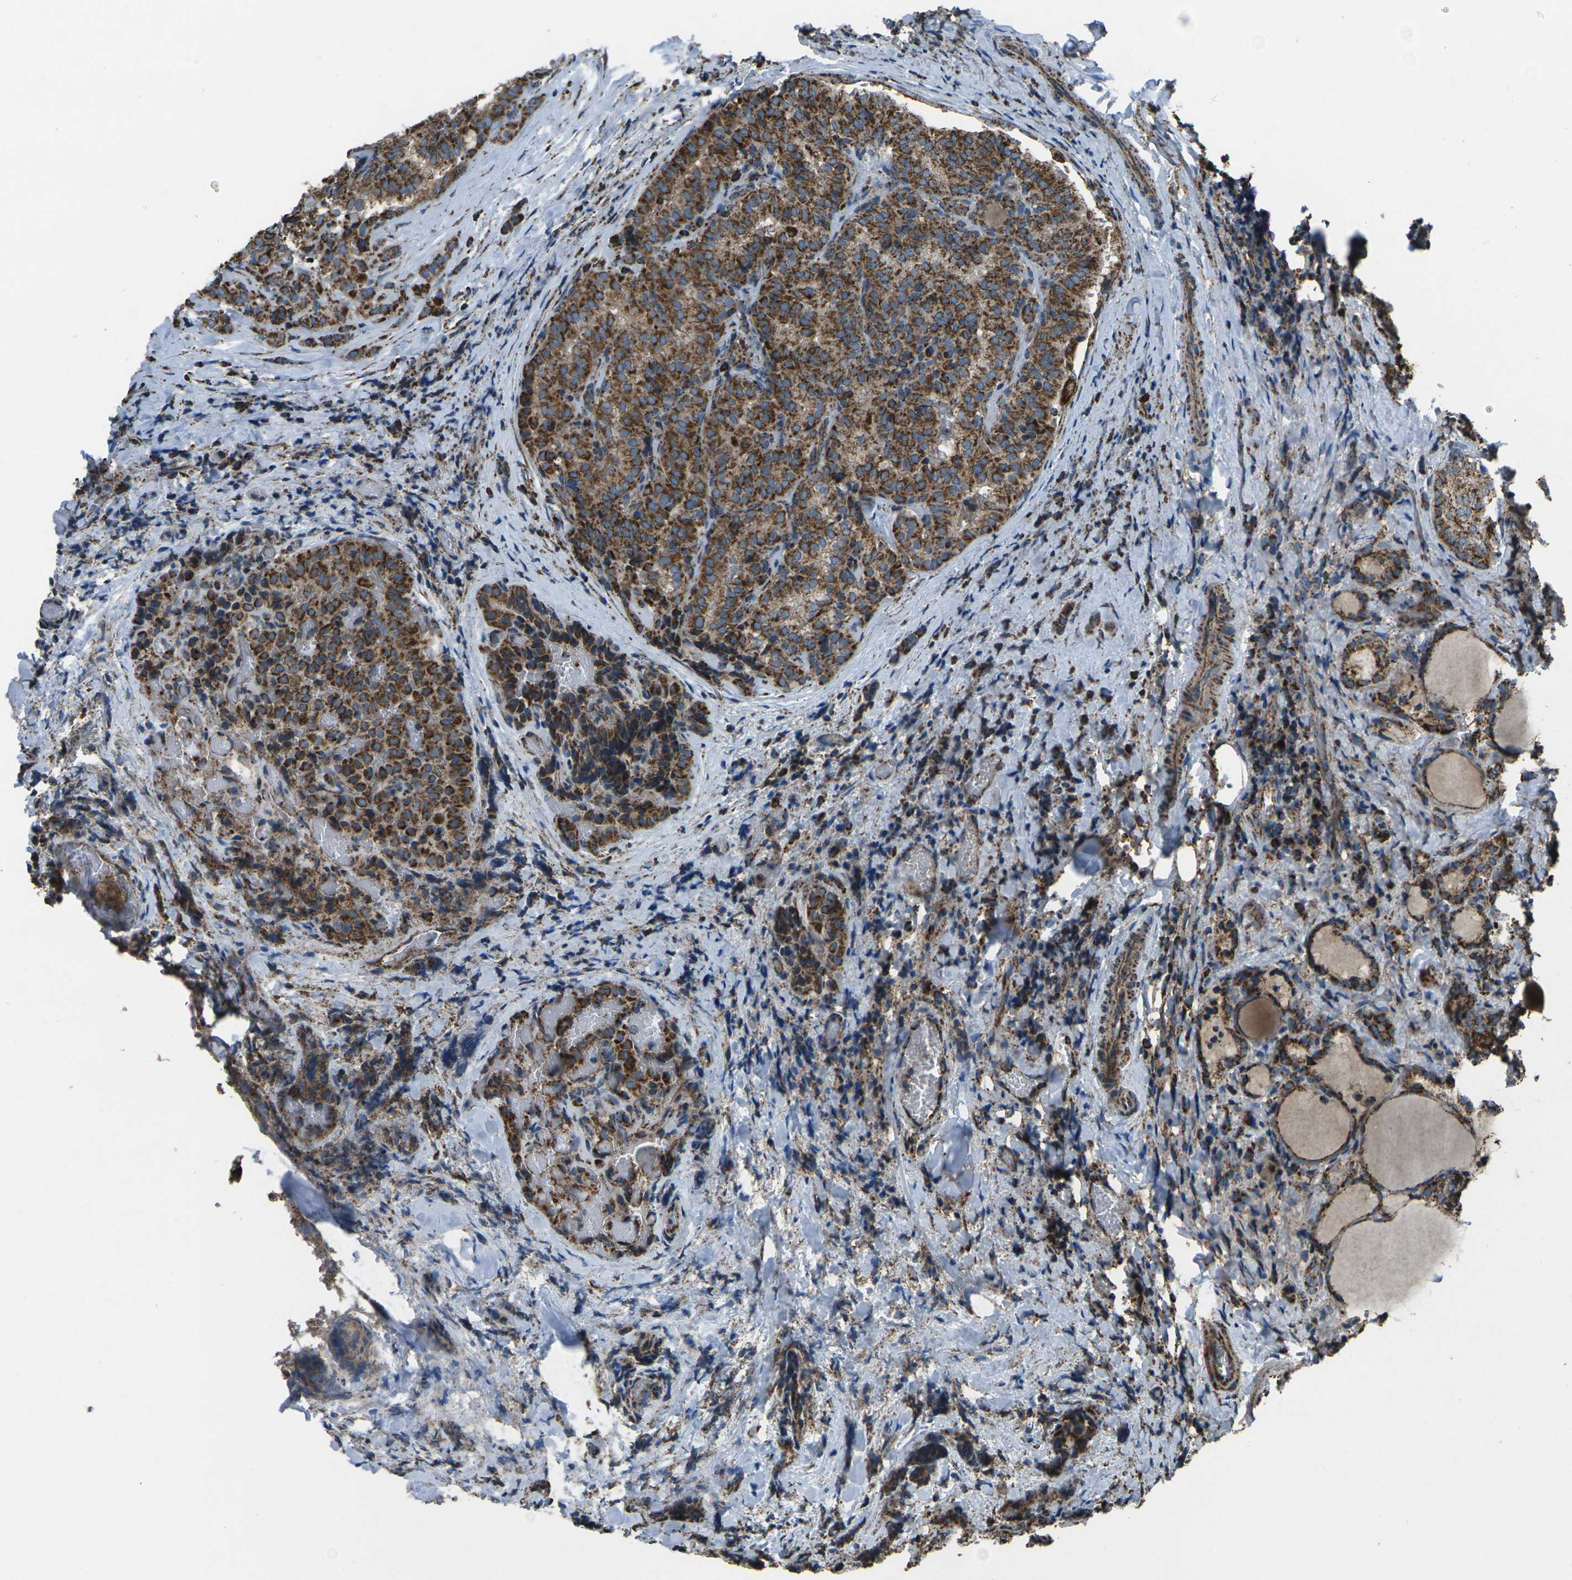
{"staining": {"intensity": "moderate", "quantity": ">75%", "location": "cytoplasmic/membranous"}, "tissue": "thyroid cancer", "cell_type": "Tumor cells", "image_type": "cancer", "snomed": [{"axis": "morphology", "description": "Normal tissue, NOS"}, {"axis": "morphology", "description": "Papillary adenocarcinoma, NOS"}, {"axis": "topography", "description": "Thyroid gland"}], "caption": "Approximately >75% of tumor cells in thyroid cancer show moderate cytoplasmic/membranous protein expression as visualized by brown immunohistochemical staining.", "gene": "KLHL5", "patient": {"sex": "female", "age": 30}}